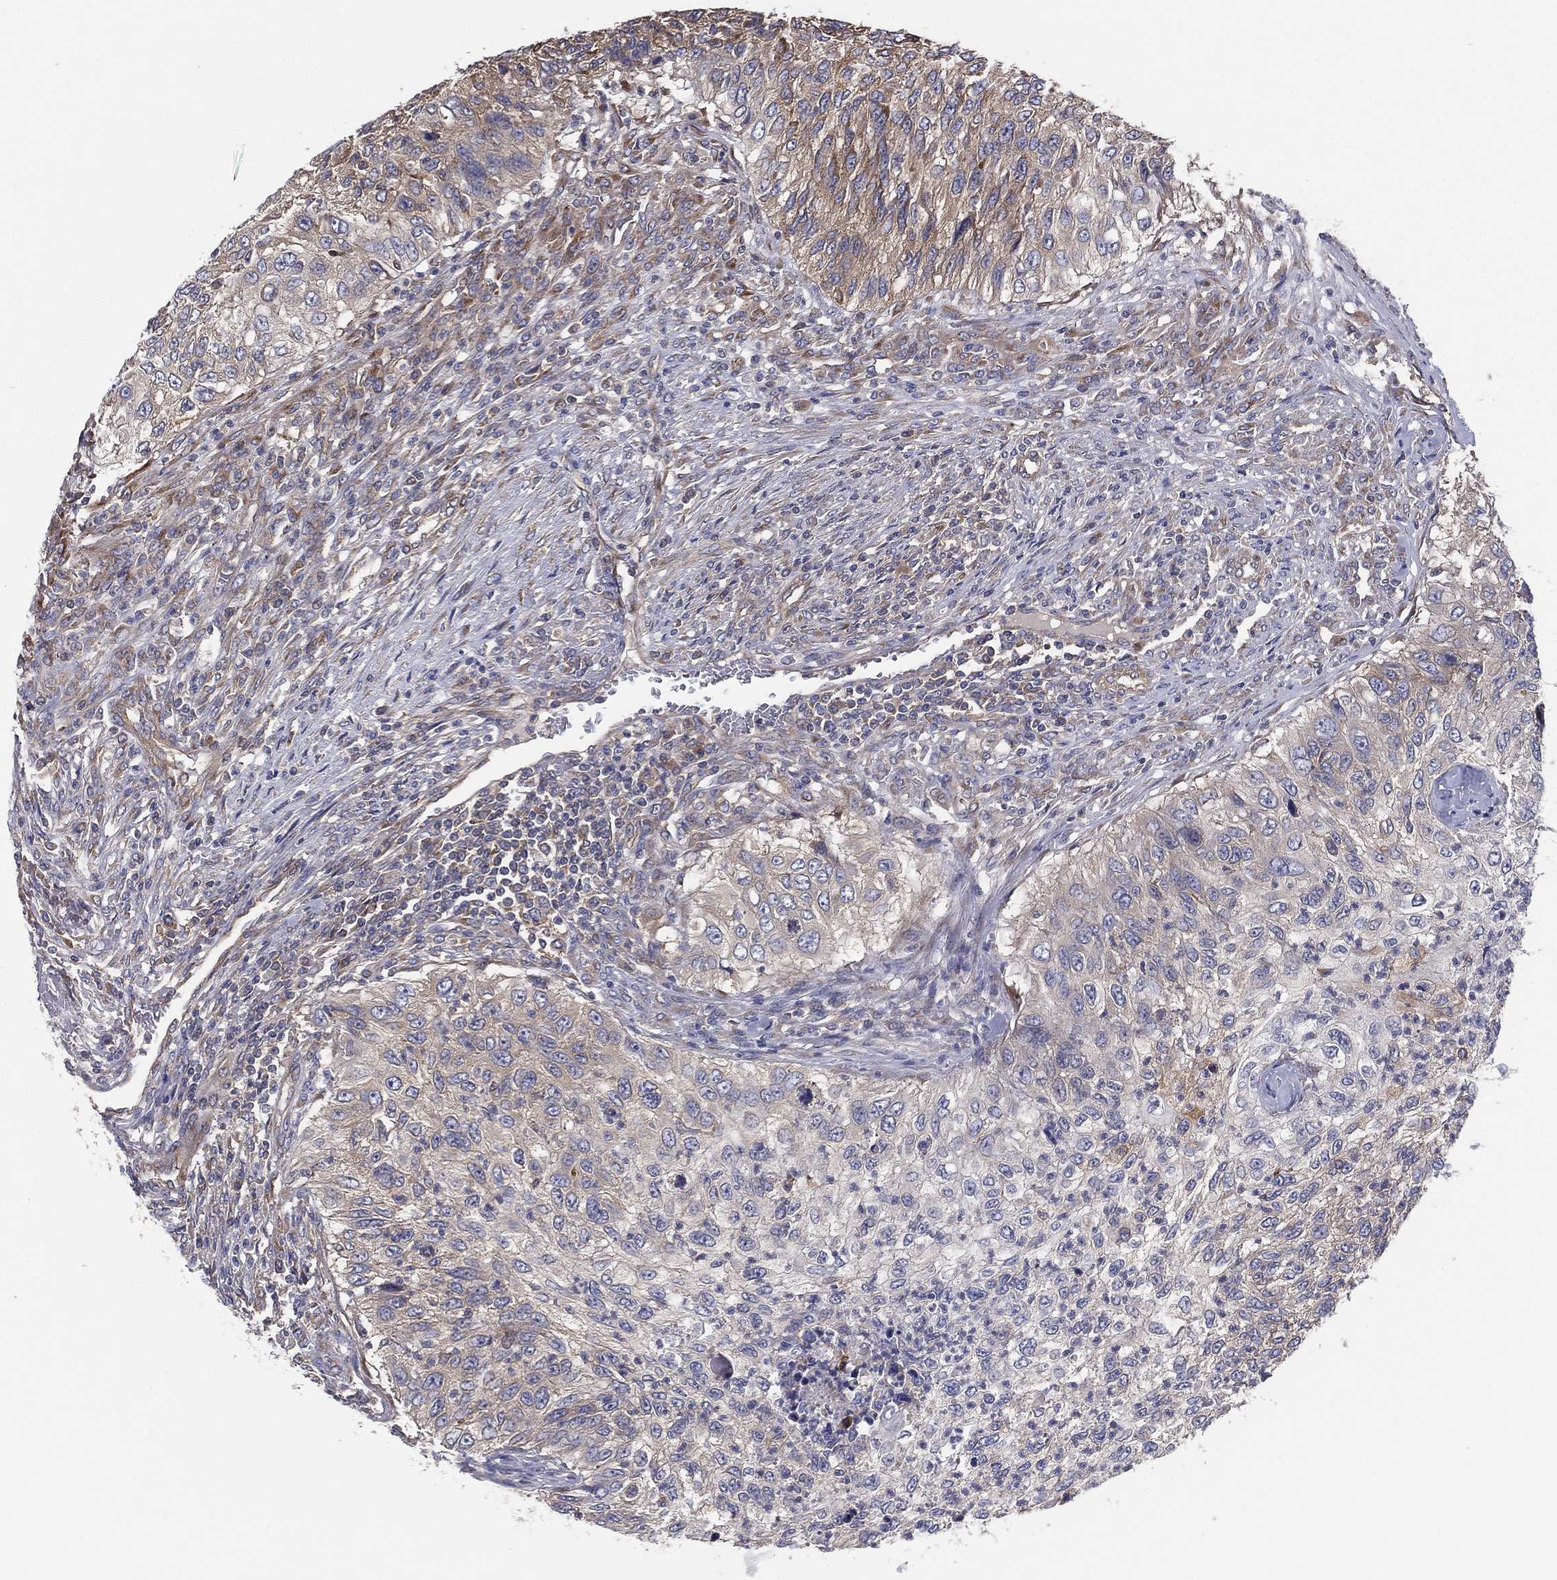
{"staining": {"intensity": "strong", "quantity": "25%-75%", "location": "cytoplasmic/membranous"}, "tissue": "urothelial cancer", "cell_type": "Tumor cells", "image_type": "cancer", "snomed": [{"axis": "morphology", "description": "Urothelial carcinoma, High grade"}, {"axis": "topography", "description": "Urinary bladder"}], "caption": "This image shows immunohistochemistry staining of high-grade urothelial carcinoma, with high strong cytoplasmic/membranous expression in about 25%-75% of tumor cells.", "gene": "EIF2B5", "patient": {"sex": "female", "age": 60}}